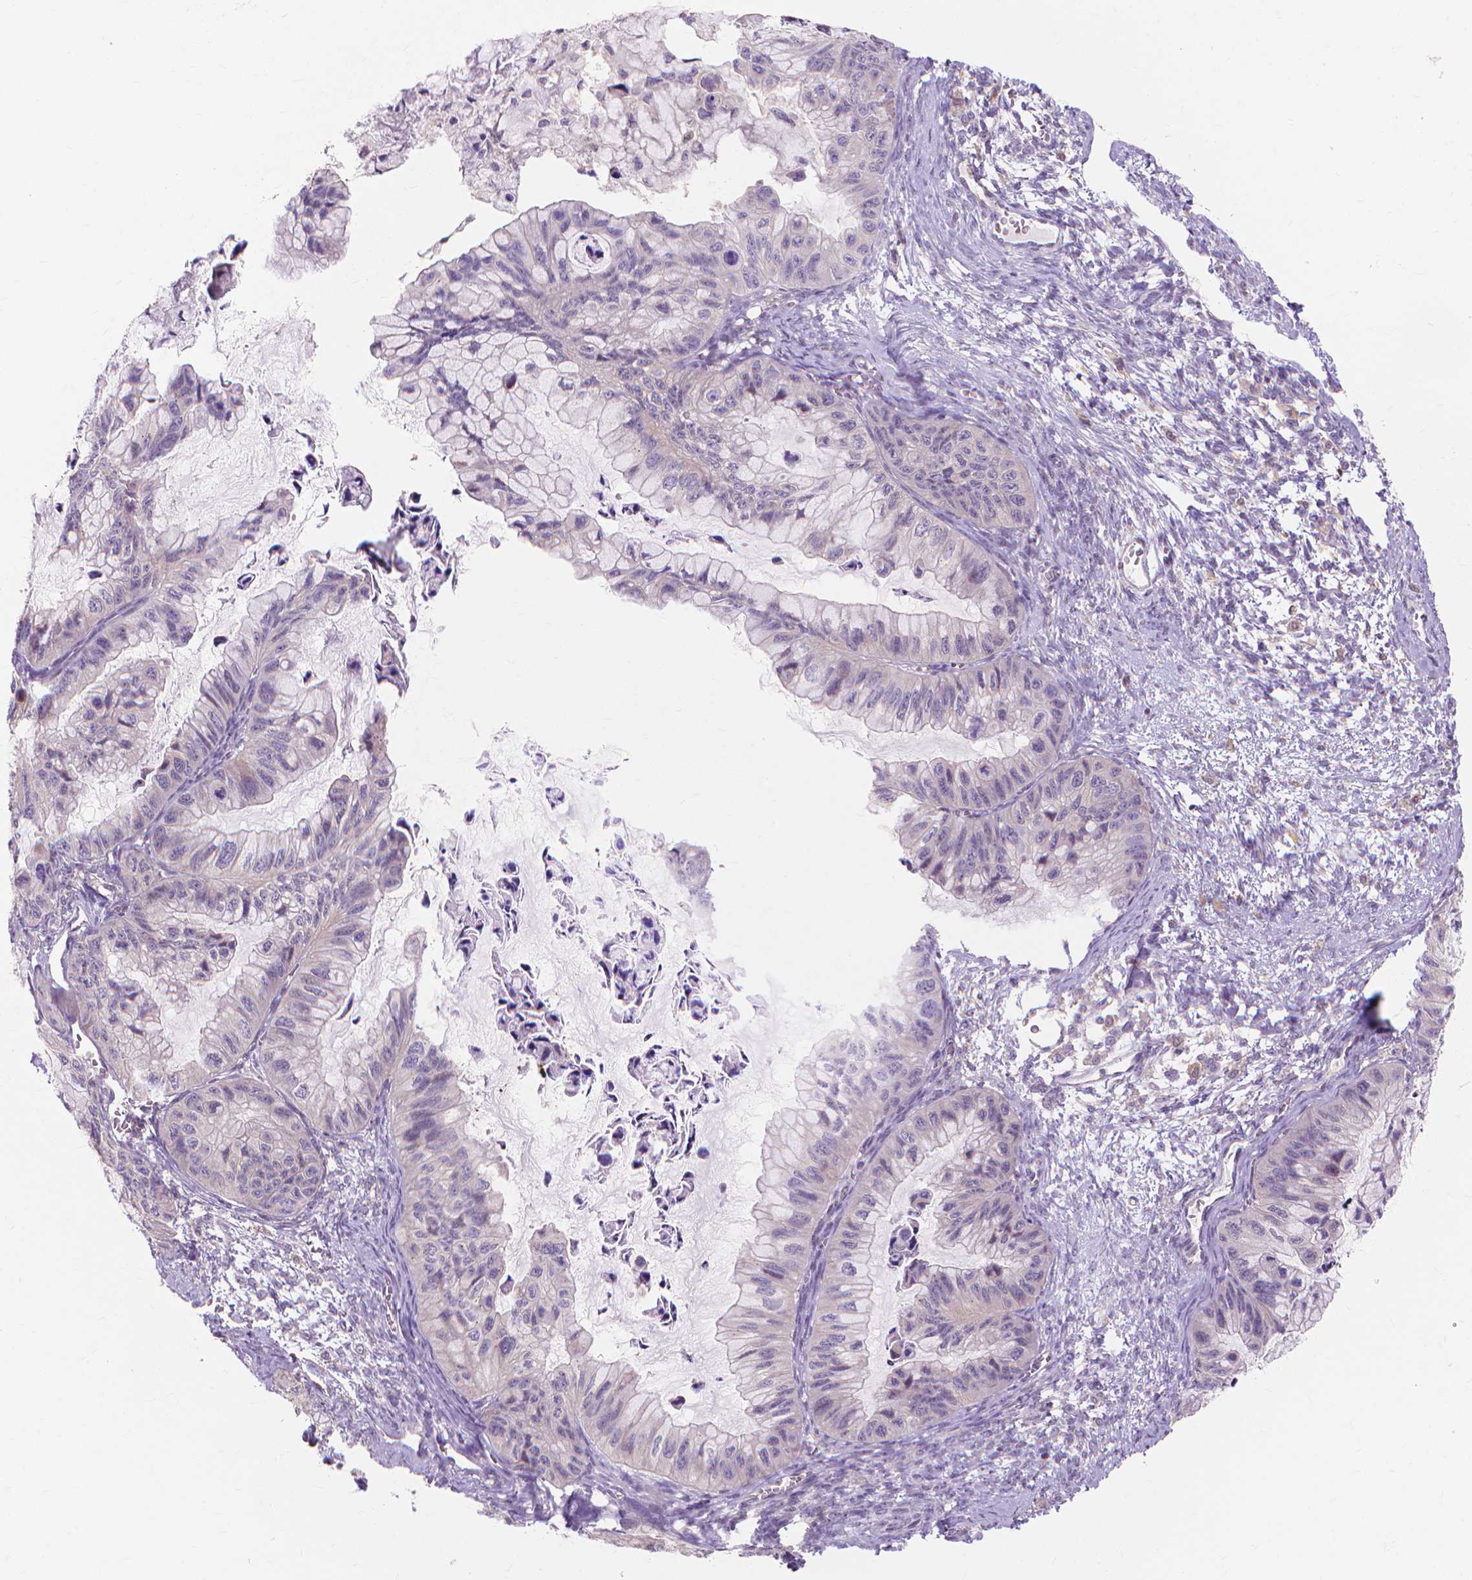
{"staining": {"intensity": "negative", "quantity": "none", "location": "none"}, "tissue": "ovarian cancer", "cell_type": "Tumor cells", "image_type": "cancer", "snomed": [{"axis": "morphology", "description": "Cystadenocarcinoma, mucinous, NOS"}, {"axis": "topography", "description": "Ovary"}], "caption": "An image of ovarian cancer (mucinous cystadenocarcinoma) stained for a protein demonstrates no brown staining in tumor cells. The staining is performed using DAB brown chromogen with nuclei counter-stained in using hematoxylin.", "gene": "PRDM13", "patient": {"sex": "female", "age": 72}}